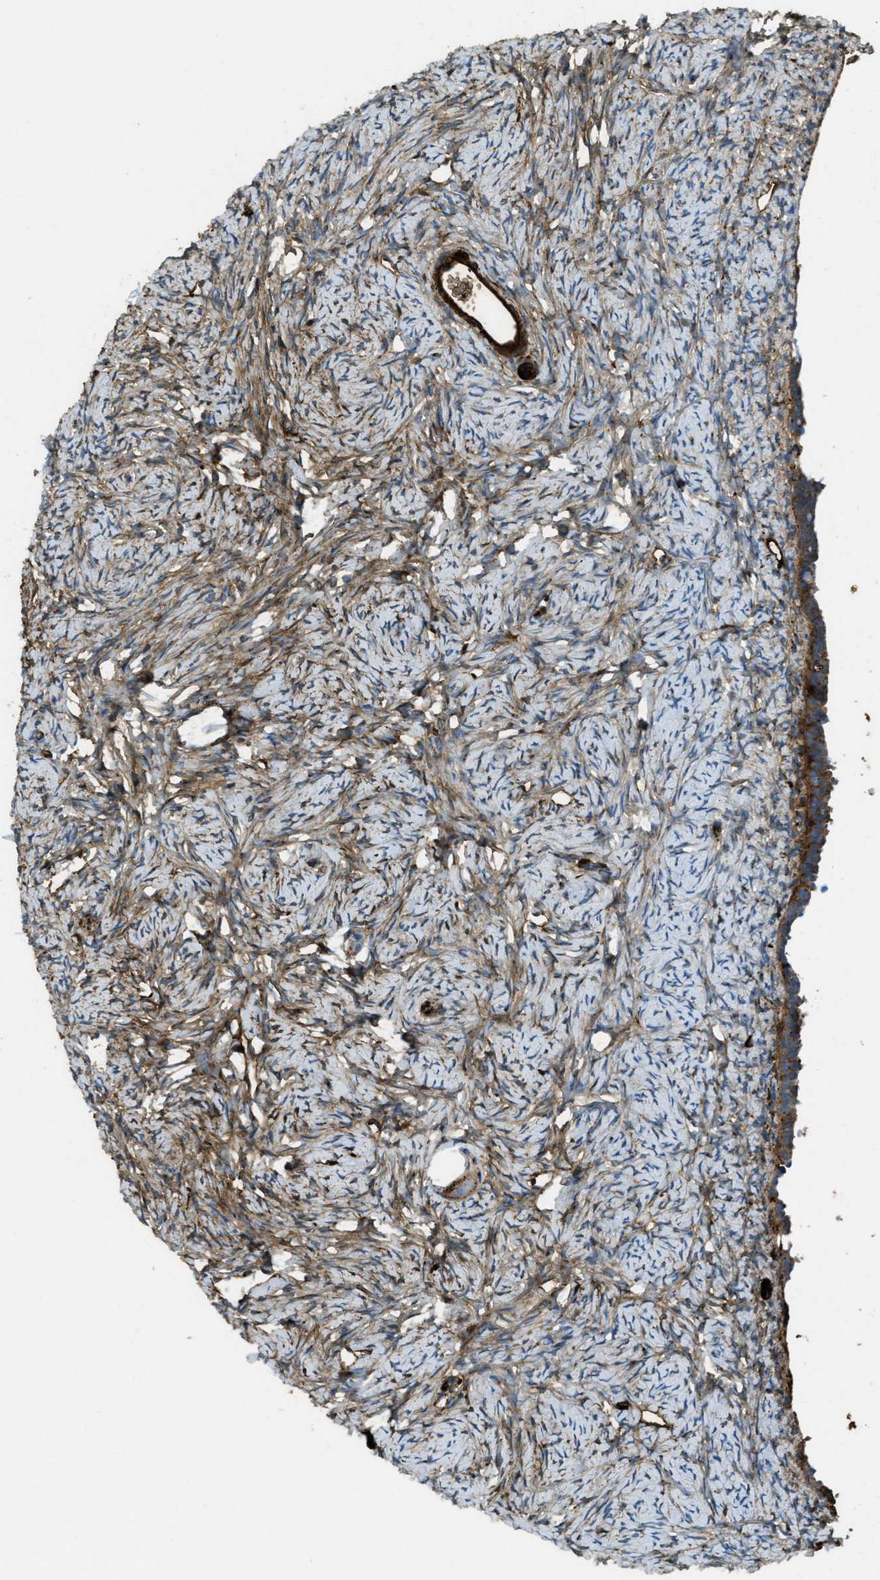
{"staining": {"intensity": "moderate", "quantity": "25%-75%", "location": "cytoplasmic/membranous"}, "tissue": "ovary", "cell_type": "Follicle cells", "image_type": "normal", "snomed": [{"axis": "morphology", "description": "Normal tissue, NOS"}, {"axis": "topography", "description": "Ovary"}], "caption": "Ovary stained with a protein marker reveals moderate staining in follicle cells.", "gene": "TRIM59", "patient": {"sex": "female", "age": 33}}